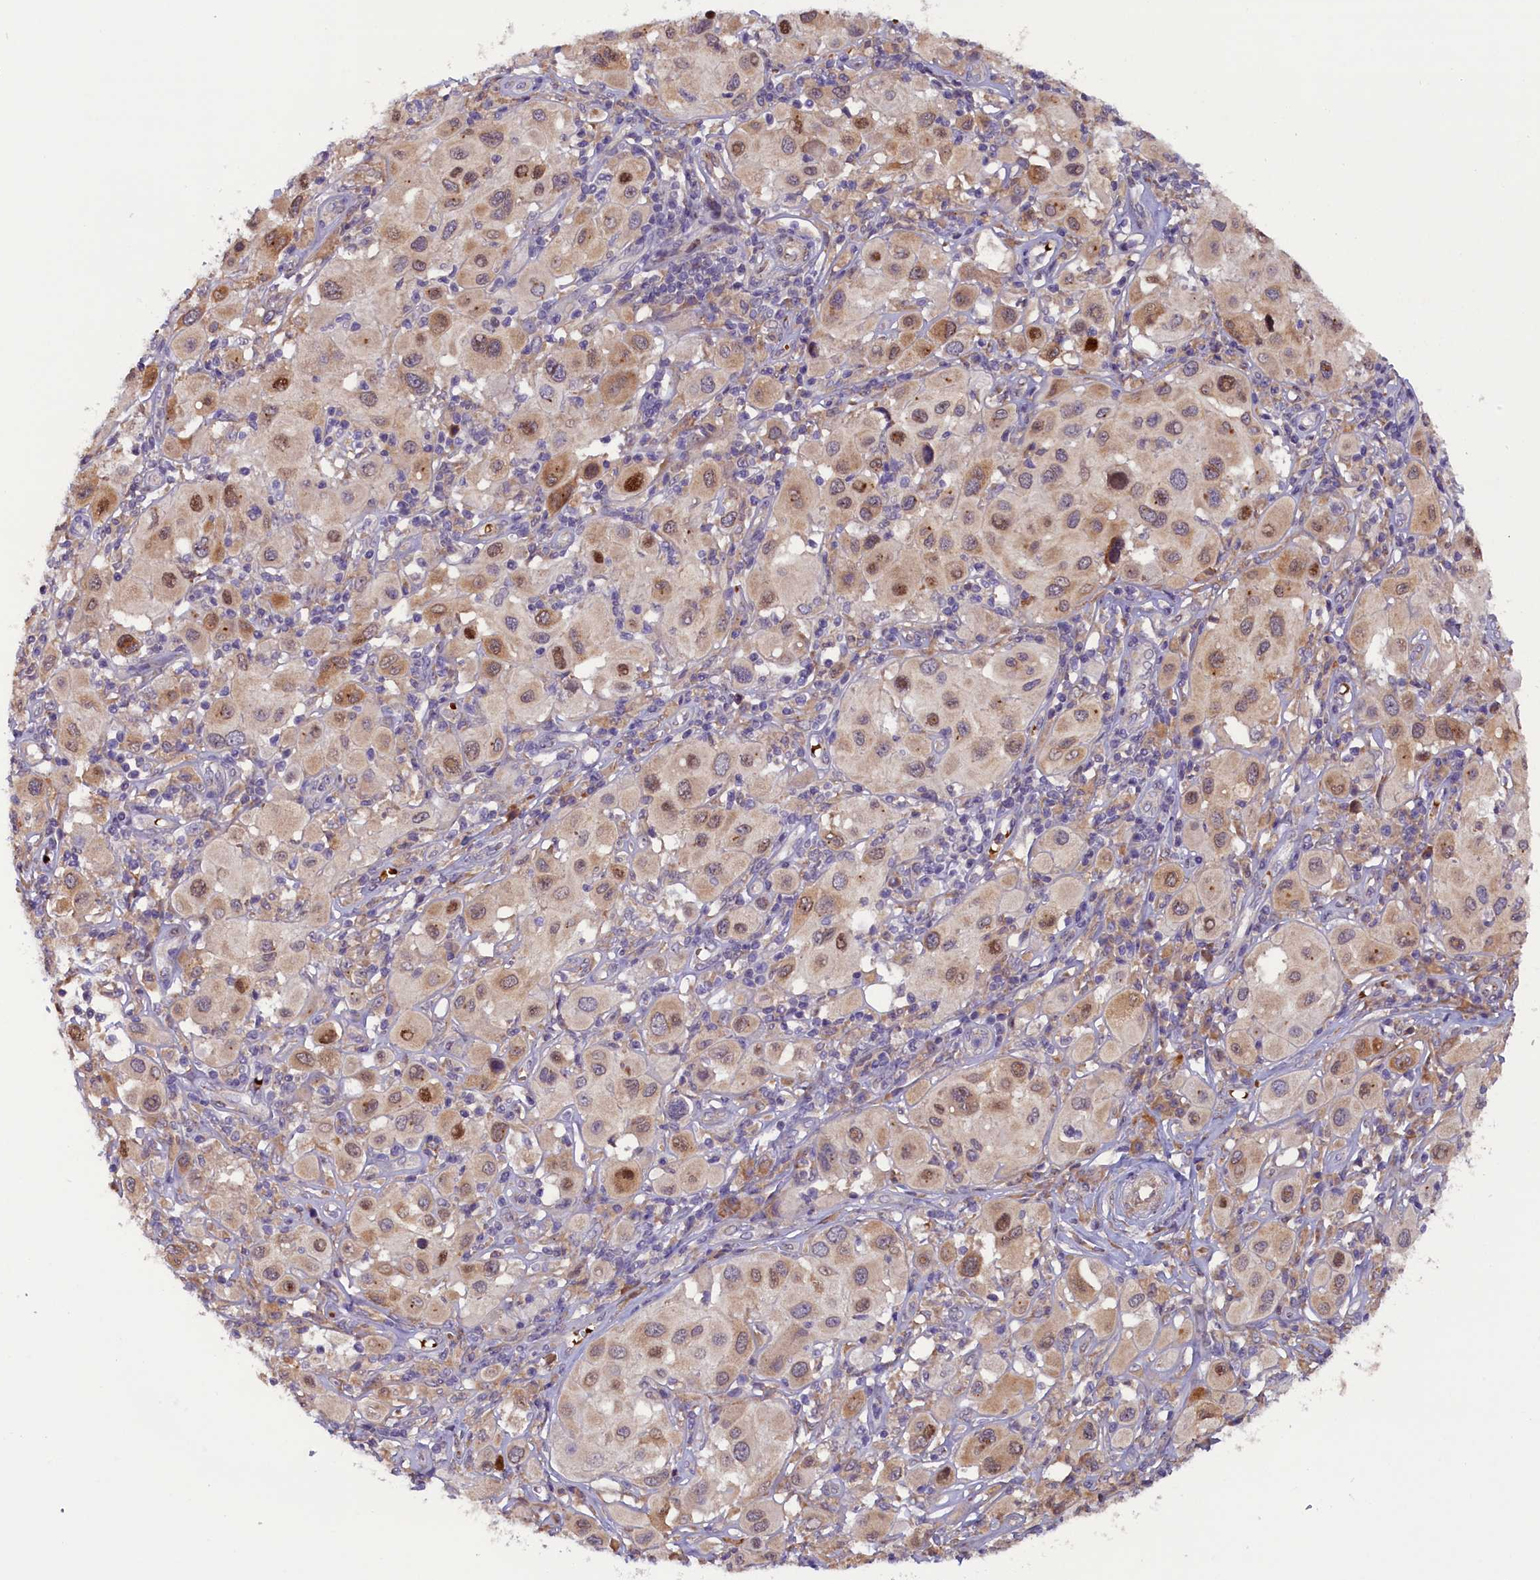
{"staining": {"intensity": "moderate", "quantity": "25%-75%", "location": "cytoplasmic/membranous"}, "tissue": "melanoma", "cell_type": "Tumor cells", "image_type": "cancer", "snomed": [{"axis": "morphology", "description": "Malignant melanoma, Metastatic site"}, {"axis": "topography", "description": "Skin"}], "caption": "Immunohistochemistry (IHC) image of neoplastic tissue: human malignant melanoma (metastatic site) stained using IHC demonstrates medium levels of moderate protein expression localized specifically in the cytoplasmic/membranous of tumor cells, appearing as a cytoplasmic/membranous brown color.", "gene": "CCDC9B", "patient": {"sex": "male", "age": 41}}